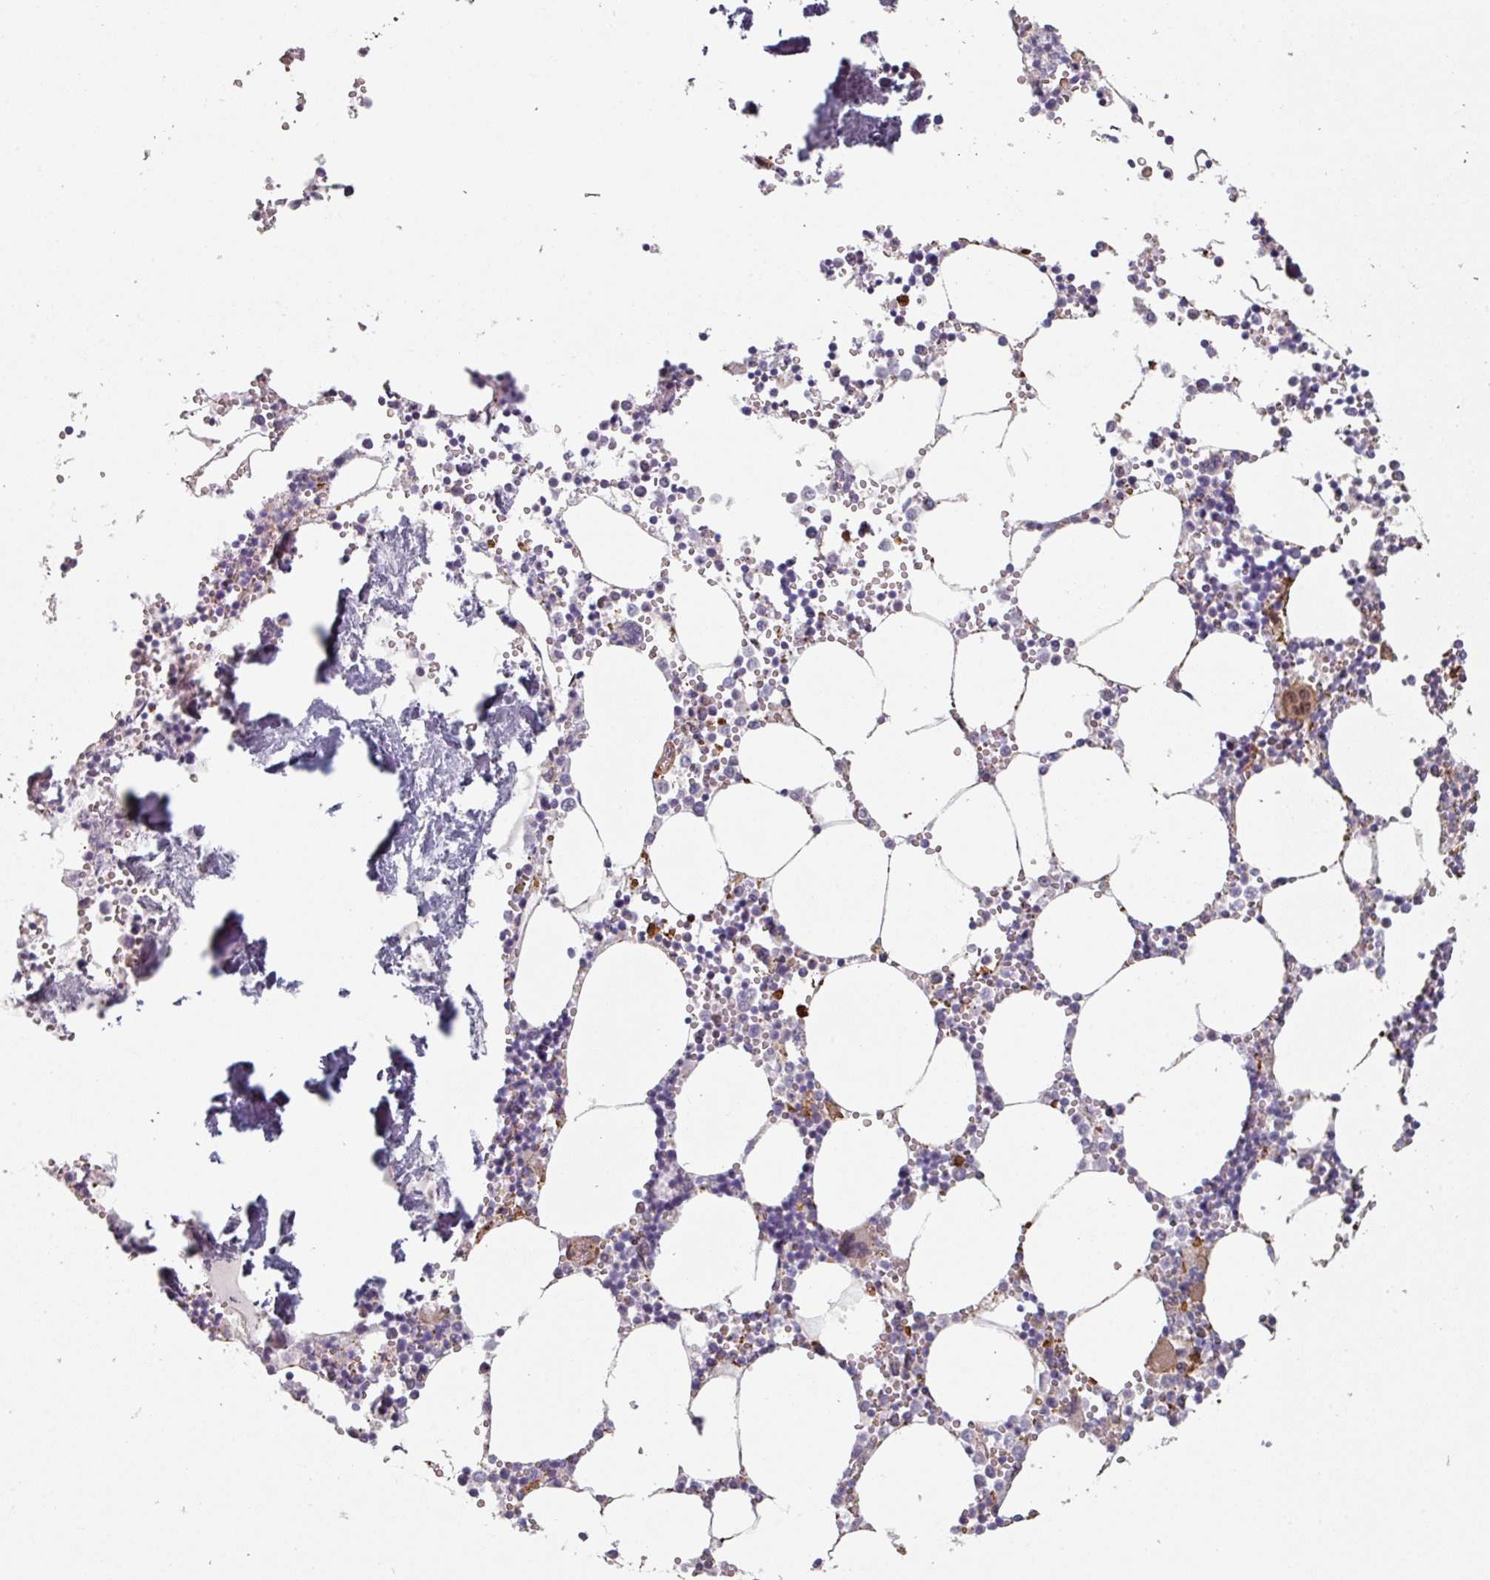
{"staining": {"intensity": "strong", "quantity": "<25%", "location": "cytoplasmic/membranous"}, "tissue": "bone marrow", "cell_type": "Hematopoietic cells", "image_type": "normal", "snomed": [{"axis": "morphology", "description": "Normal tissue, NOS"}, {"axis": "topography", "description": "Bone marrow"}], "caption": "Brown immunohistochemical staining in unremarkable bone marrow displays strong cytoplasmic/membranous expression in about <25% of hematopoietic cells. (DAB (3,3'-diaminobenzidine) IHC with brightfield microscopy, high magnification).", "gene": "GSTA1", "patient": {"sex": "male", "age": 54}}